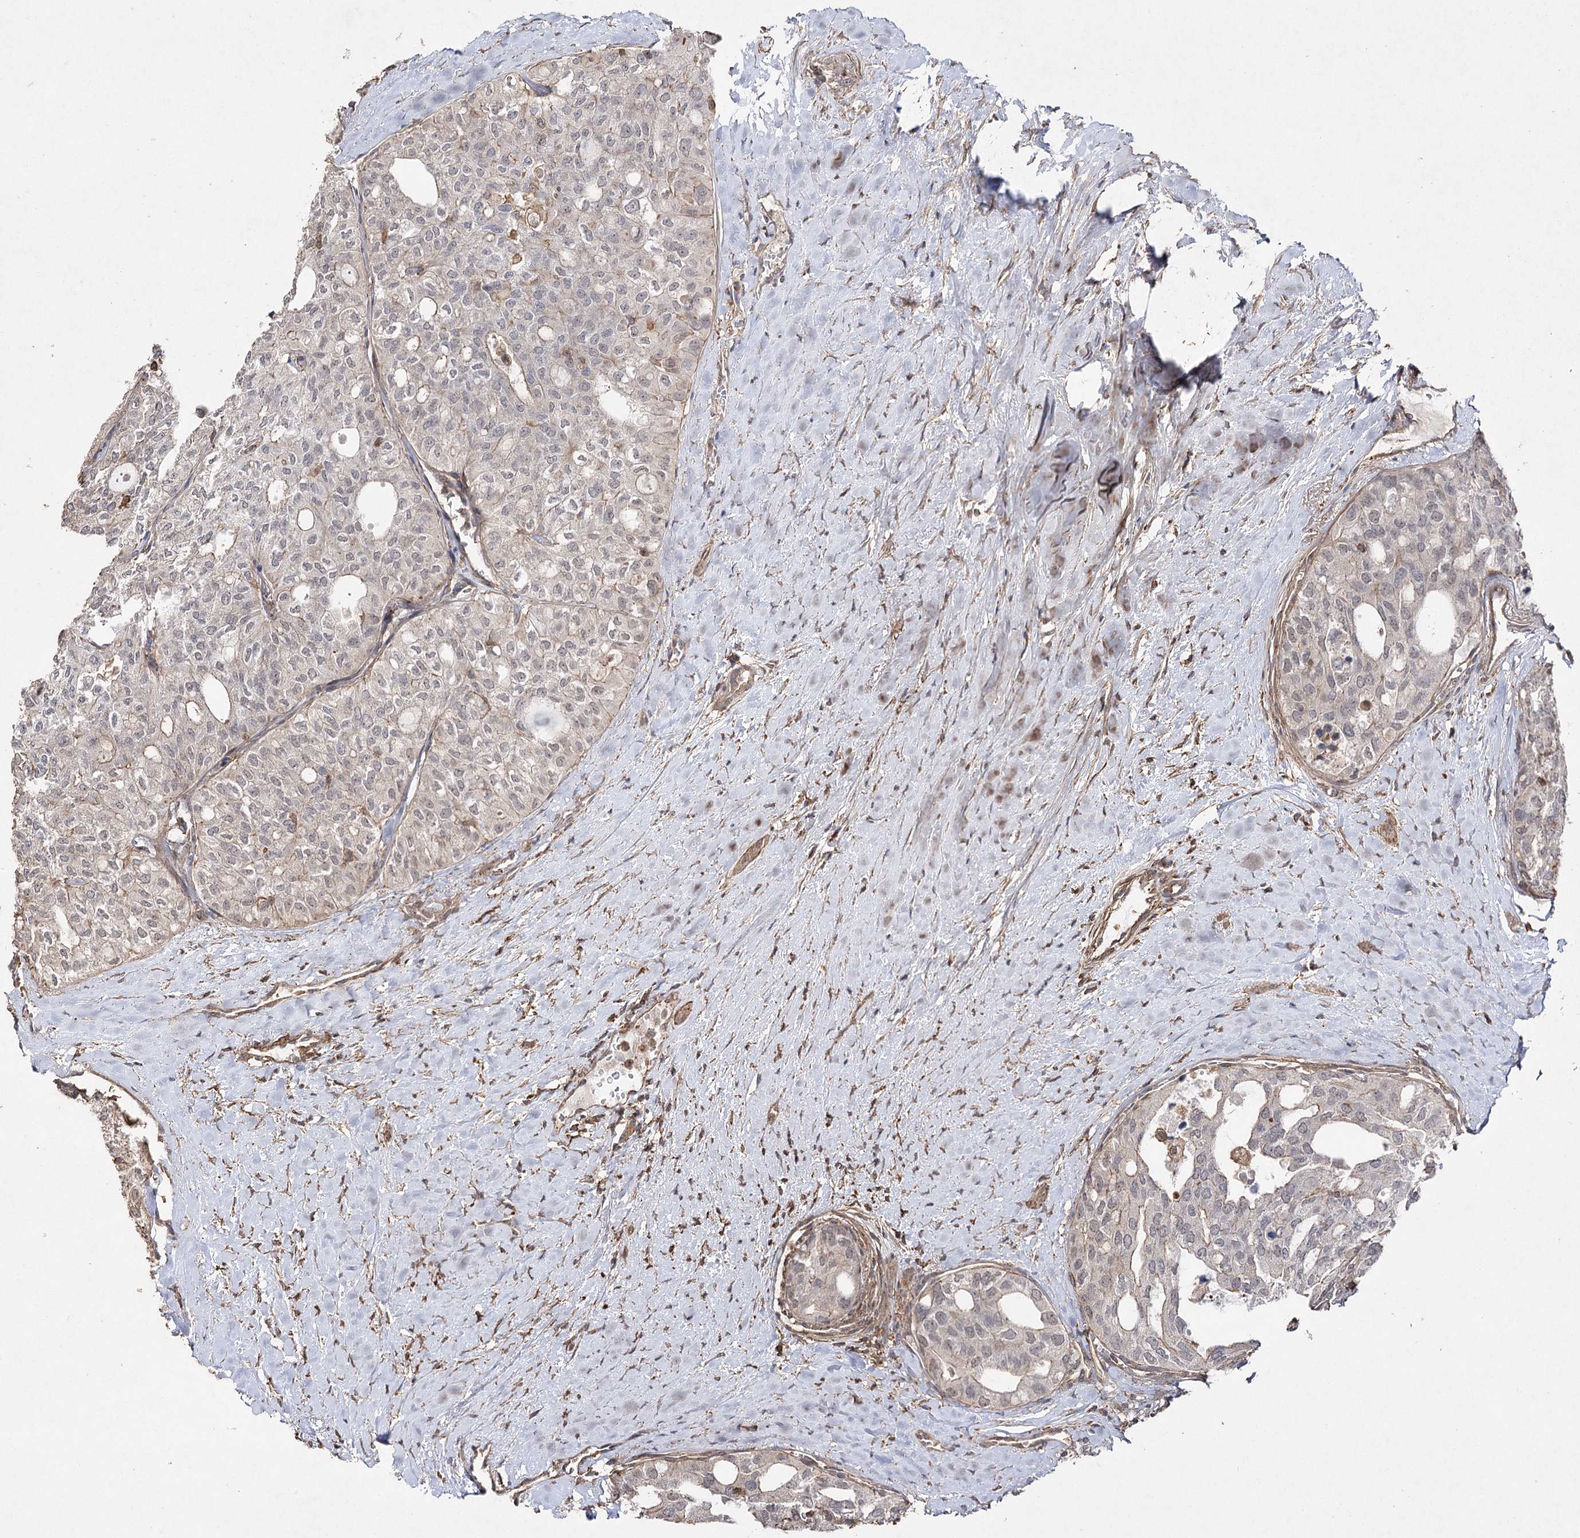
{"staining": {"intensity": "negative", "quantity": "none", "location": "none"}, "tissue": "thyroid cancer", "cell_type": "Tumor cells", "image_type": "cancer", "snomed": [{"axis": "morphology", "description": "Follicular adenoma carcinoma, NOS"}, {"axis": "topography", "description": "Thyroid gland"}], "caption": "Immunohistochemical staining of human follicular adenoma carcinoma (thyroid) reveals no significant expression in tumor cells.", "gene": "OBSL1", "patient": {"sex": "male", "age": 75}}